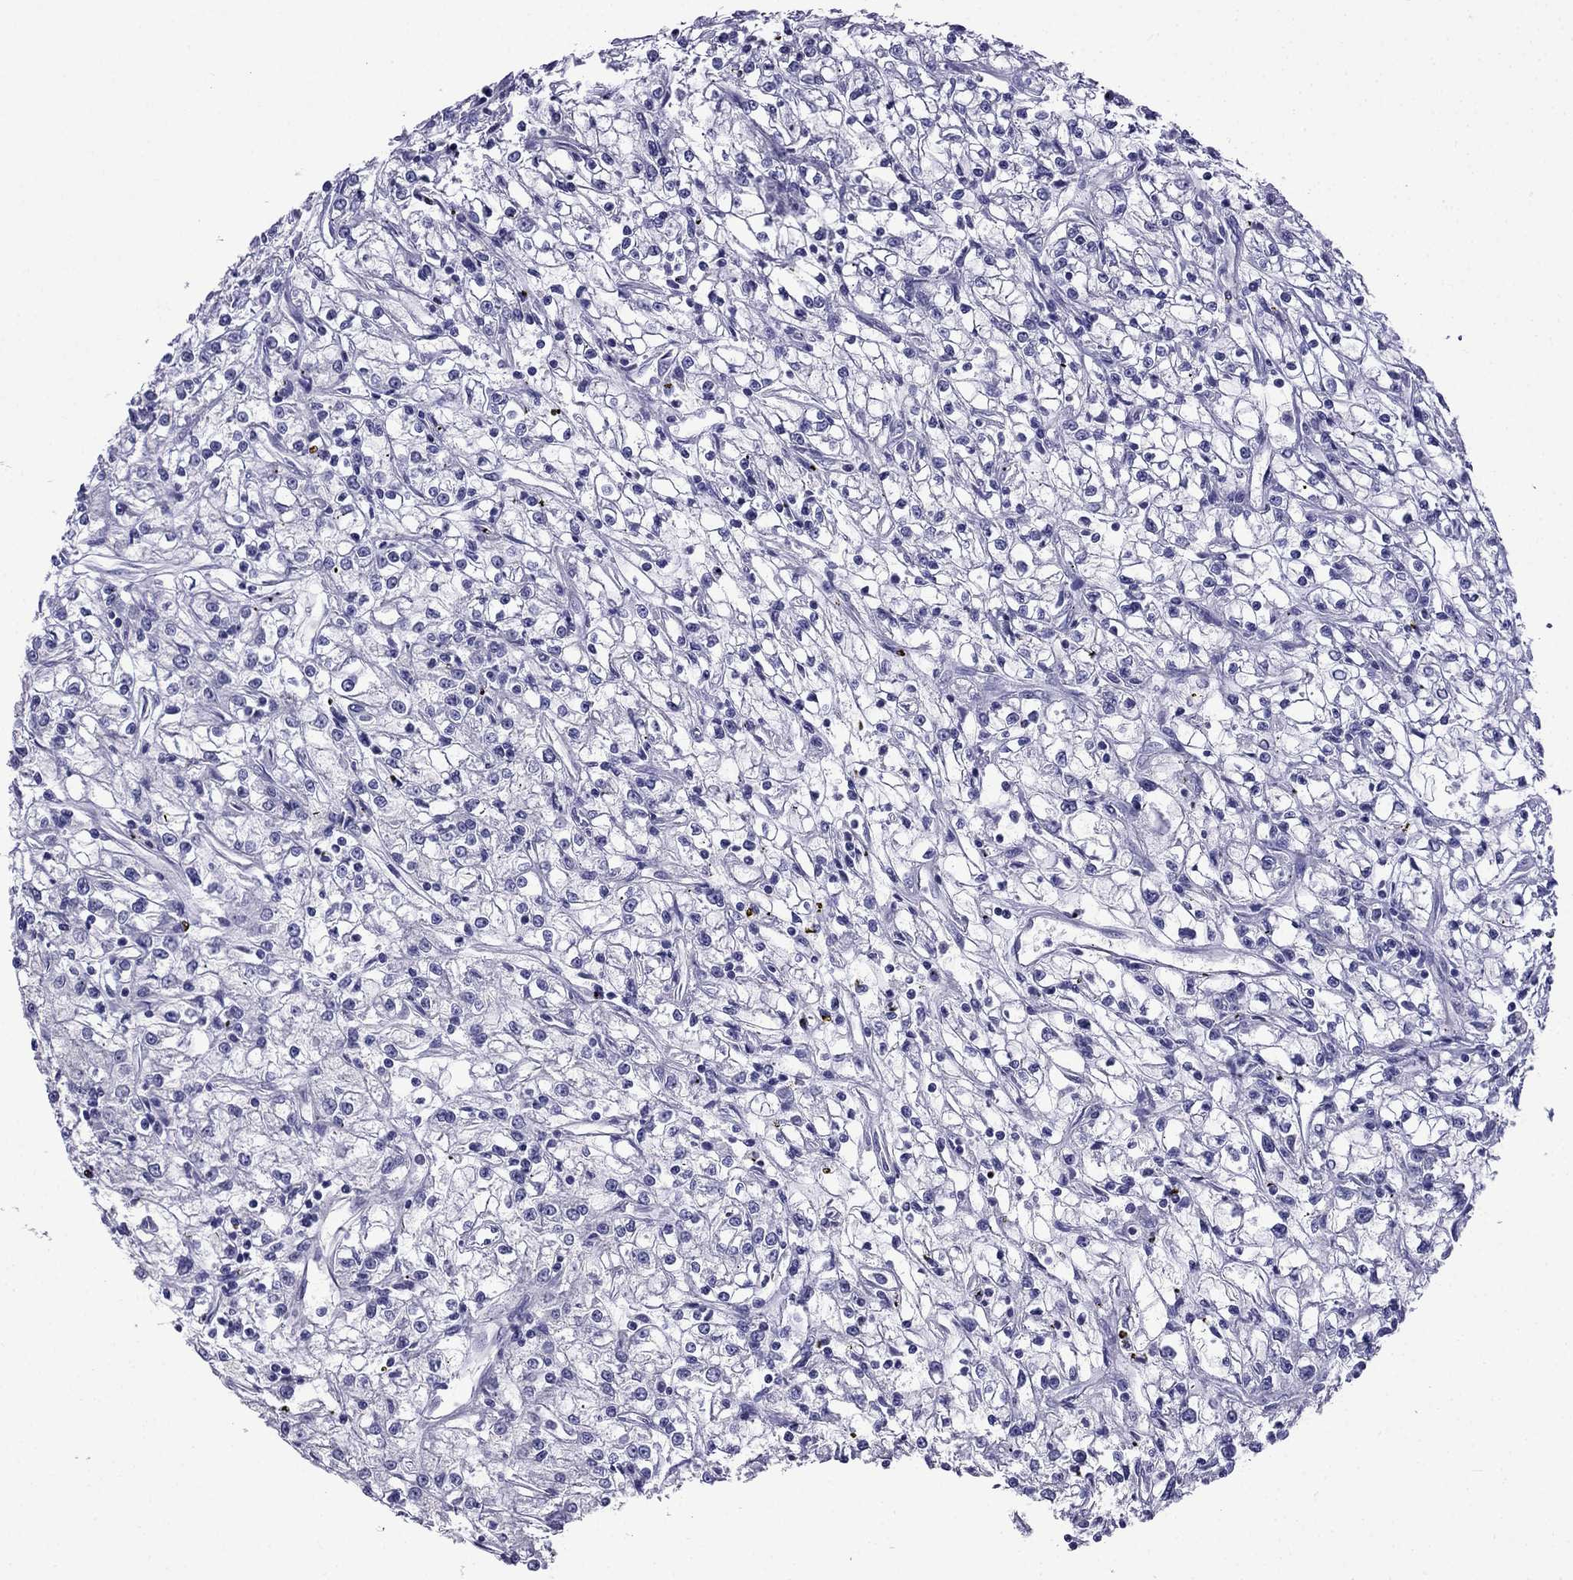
{"staining": {"intensity": "negative", "quantity": "none", "location": "none"}, "tissue": "renal cancer", "cell_type": "Tumor cells", "image_type": "cancer", "snomed": [{"axis": "morphology", "description": "Adenocarcinoma, NOS"}, {"axis": "topography", "description": "Kidney"}], "caption": "This is an immunohistochemistry (IHC) image of renal cancer. There is no positivity in tumor cells.", "gene": "SCNN1D", "patient": {"sex": "female", "age": 59}}